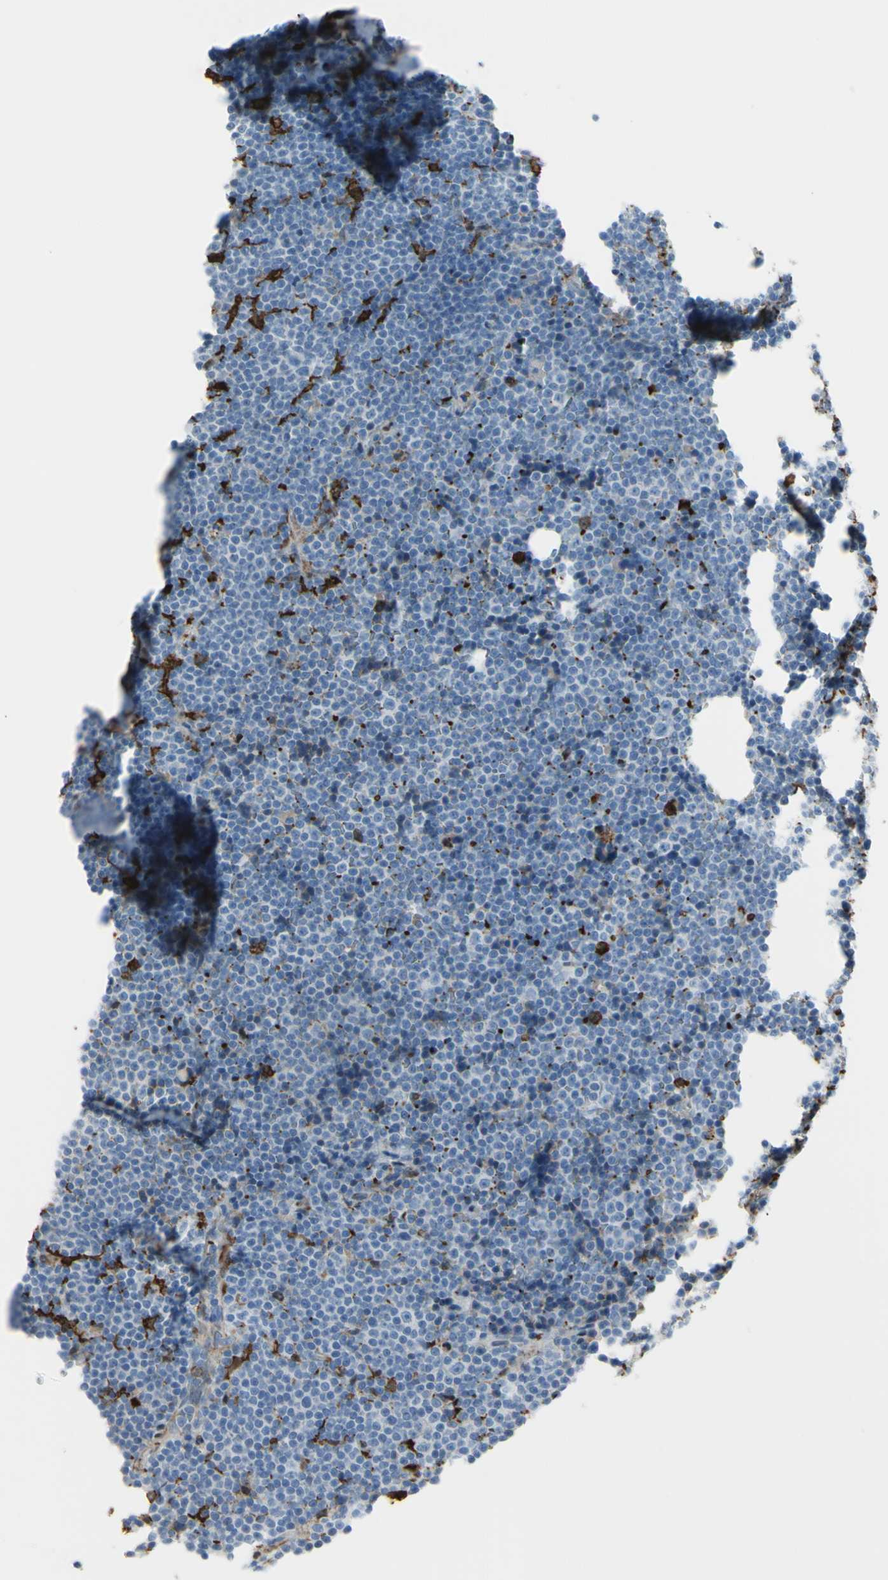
{"staining": {"intensity": "negative", "quantity": "none", "location": "none"}, "tissue": "lymphoma", "cell_type": "Tumor cells", "image_type": "cancer", "snomed": [{"axis": "morphology", "description": "Malignant lymphoma, non-Hodgkin's type, Low grade"}, {"axis": "topography", "description": "Lymph node"}], "caption": "DAB (3,3'-diaminobenzidine) immunohistochemical staining of human low-grade malignant lymphoma, non-Hodgkin's type reveals no significant positivity in tumor cells.", "gene": "GSN", "patient": {"sex": "female", "age": 67}}